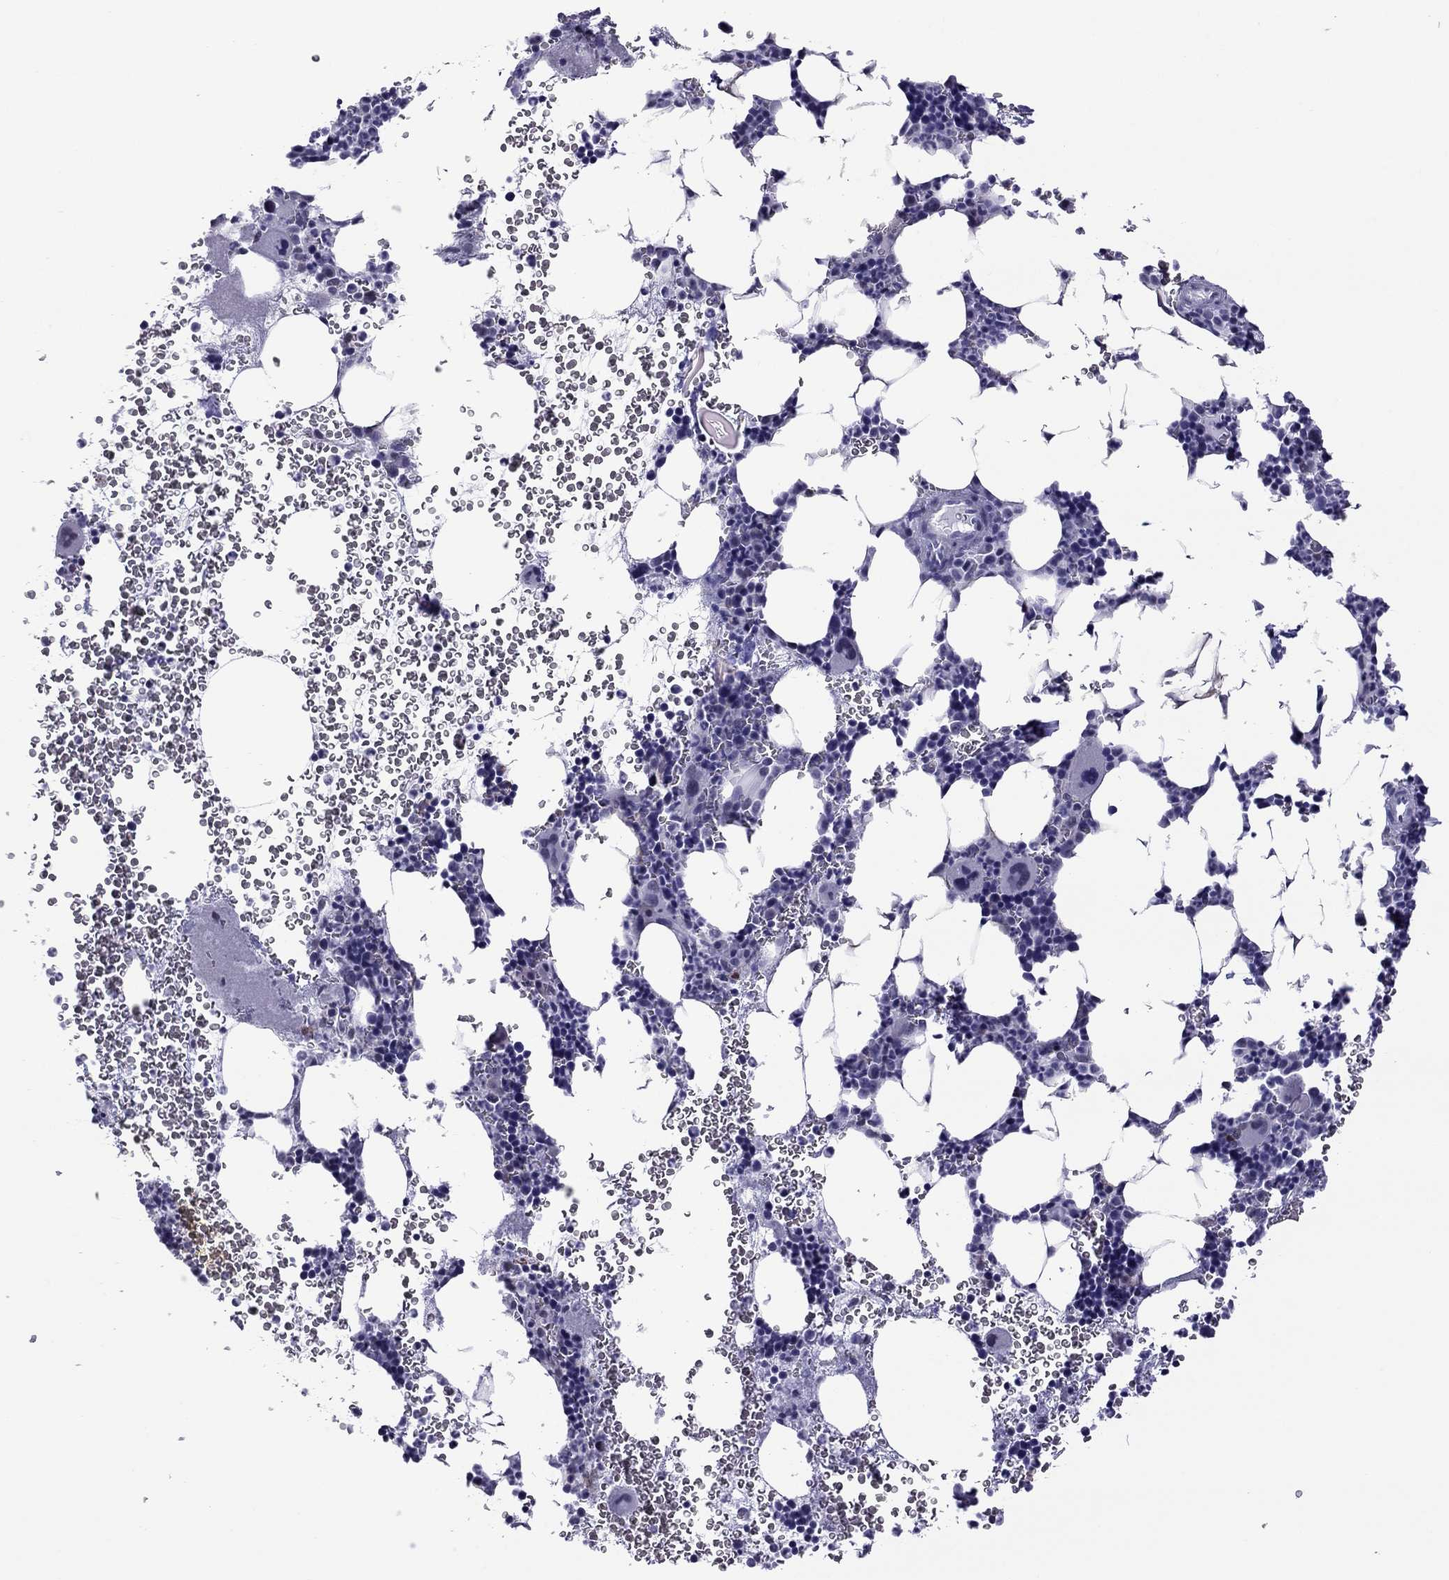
{"staining": {"intensity": "negative", "quantity": "none", "location": "none"}, "tissue": "bone marrow", "cell_type": "Hematopoietic cells", "image_type": "normal", "snomed": [{"axis": "morphology", "description": "Normal tissue, NOS"}, {"axis": "topography", "description": "Bone marrow"}], "caption": "Immunohistochemistry image of normal bone marrow stained for a protein (brown), which reveals no positivity in hematopoietic cells.", "gene": "ZNF646", "patient": {"sex": "male", "age": 44}}